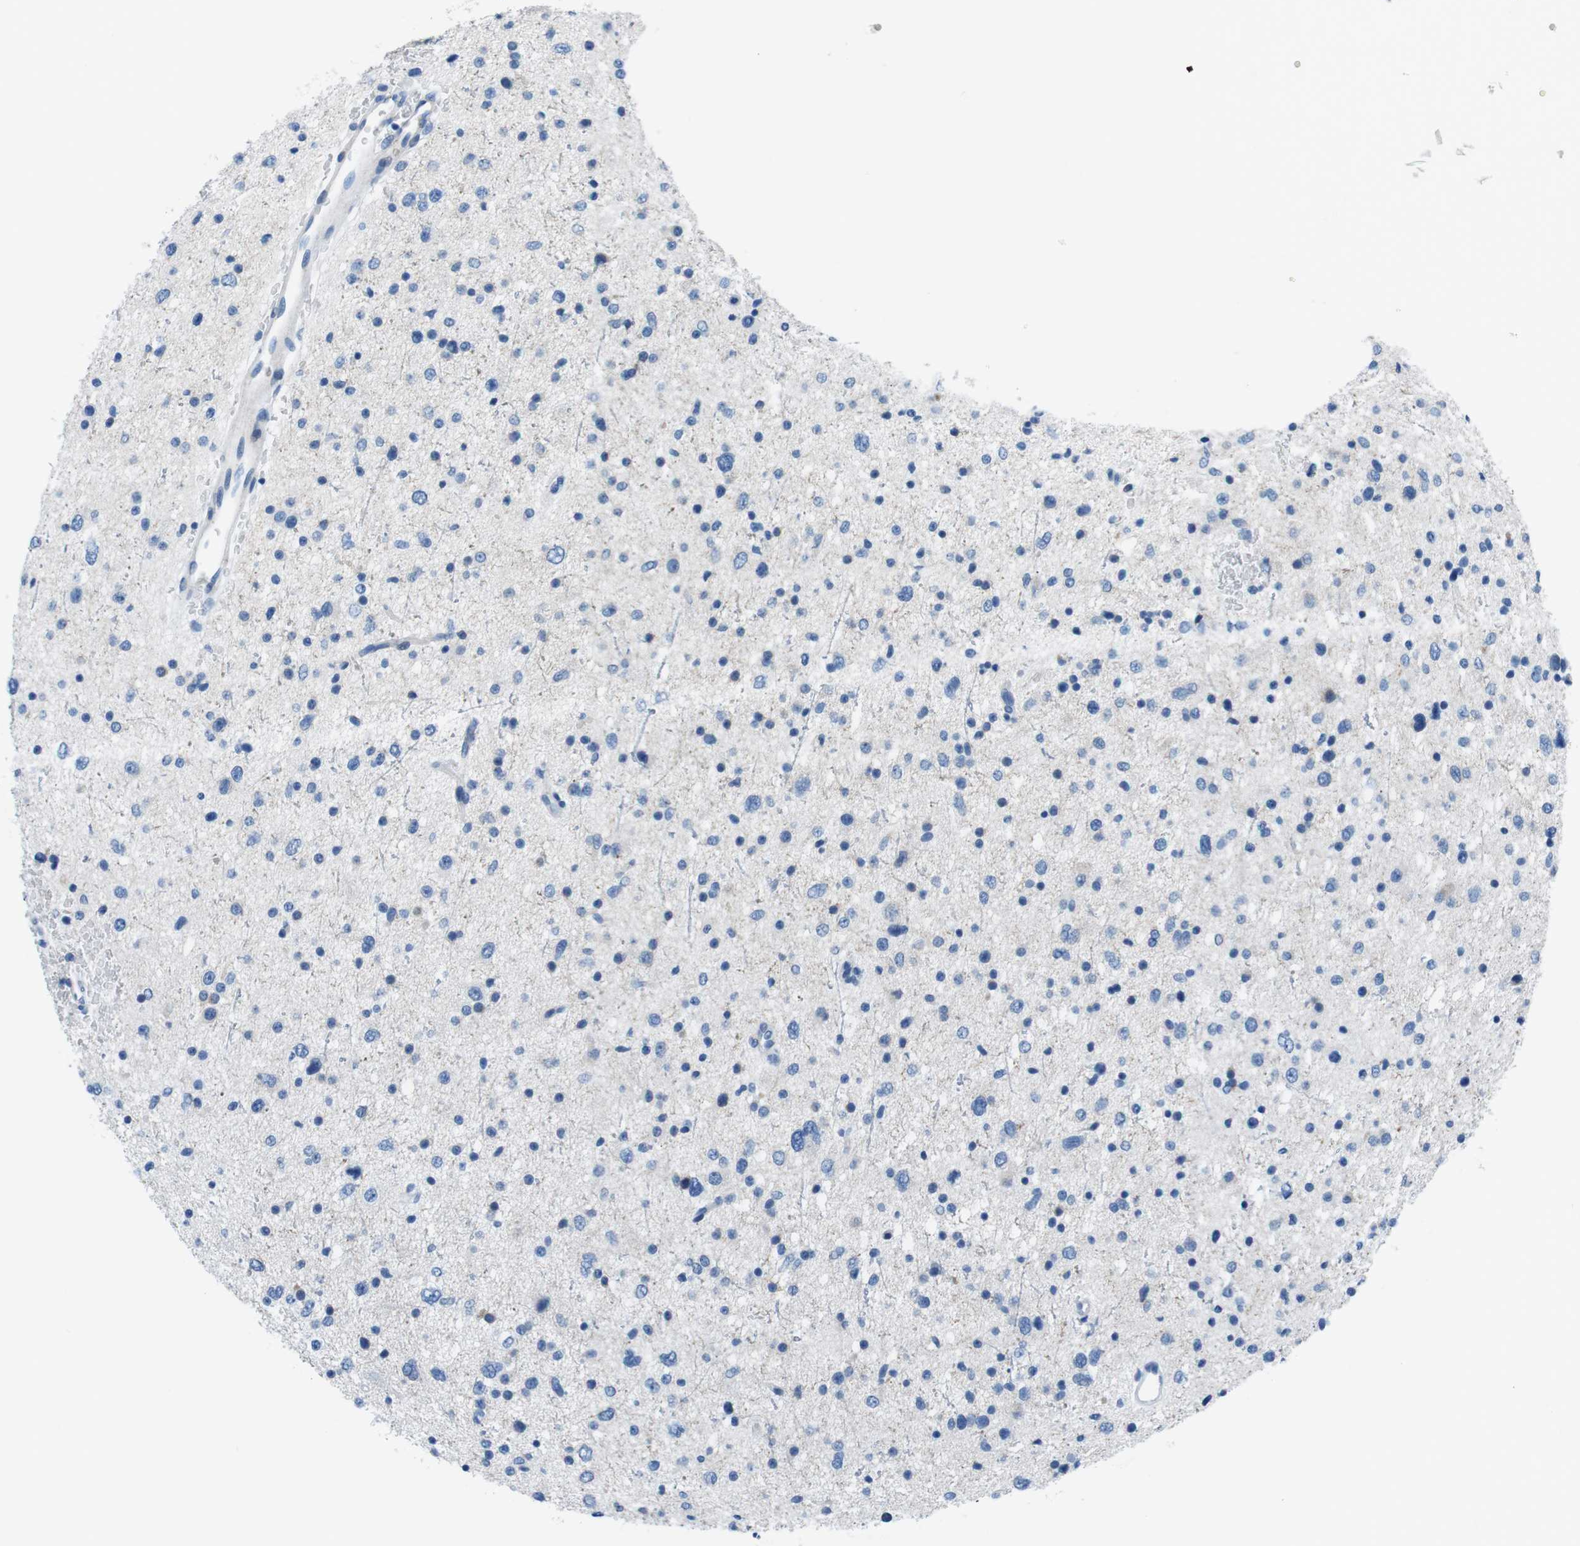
{"staining": {"intensity": "negative", "quantity": "none", "location": "none"}, "tissue": "glioma", "cell_type": "Tumor cells", "image_type": "cancer", "snomed": [{"axis": "morphology", "description": "Glioma, malignant, Low grade"}, {"axis": "topography", "description": "Brain"}], "caption": "Protein analysis of glioma displays no significant positivity in tumor cells.", "gene": "MUC2", "patient": {"sex": "female", "age": 37}}